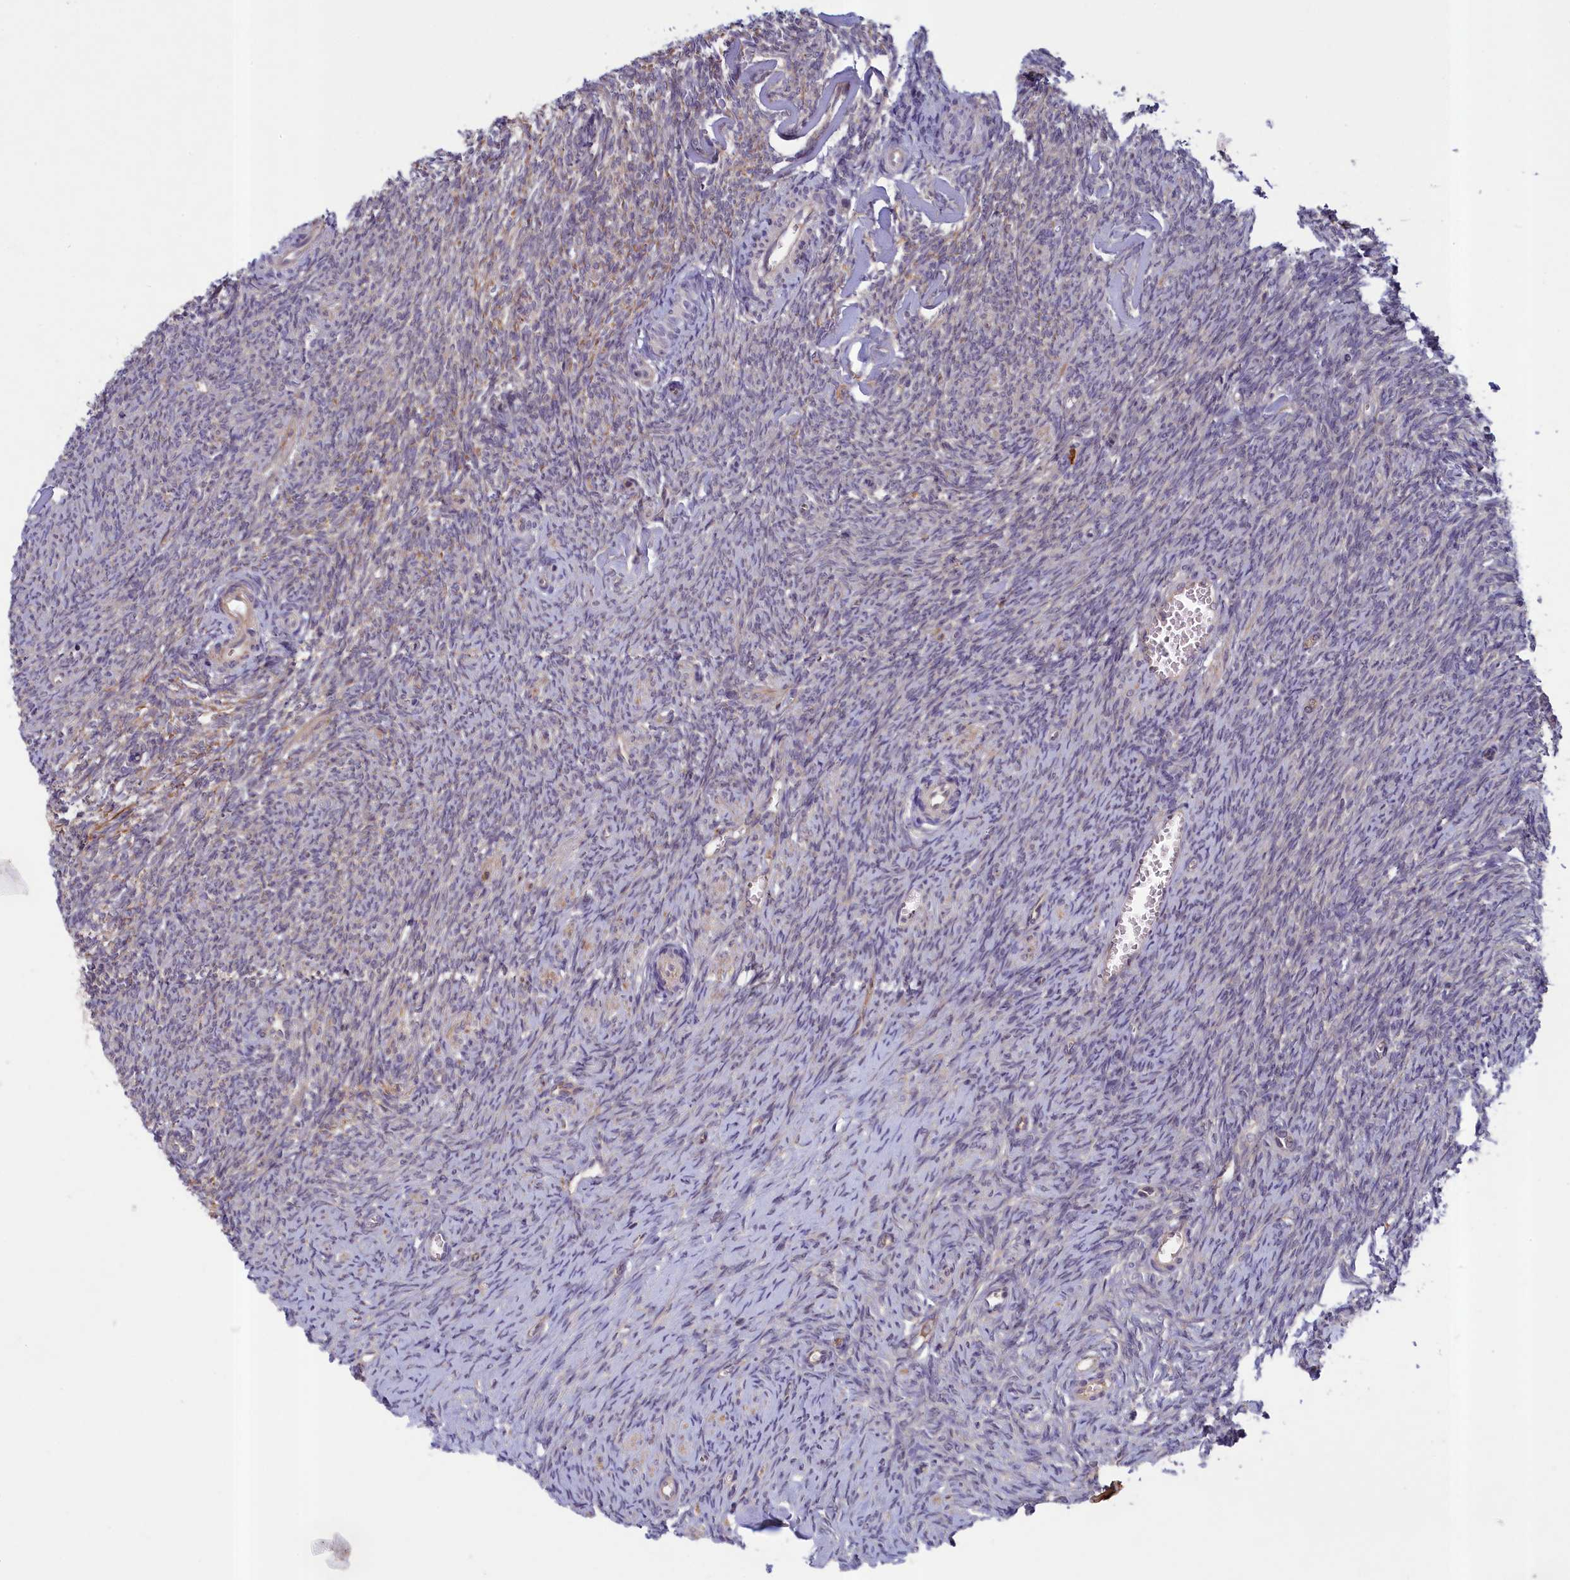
{"staining": {"intensity": "negative", "quantity": "none", "location": "none"}, "tissue": "ovary", "cell_type": "Ovarian stroma cells", "image_type": "normal", "snomed": [{"axis": "morphology", "description": "Normal tissue, NOS"}, {"axis": "topography", "description": "Ovary"}], "caption": "The immunohistochemistry micrograph has no significant expression in ovarian stroma cells of ovary.", "gene": "NUBP1", "patient": {"sex": "female", "age": 44}}